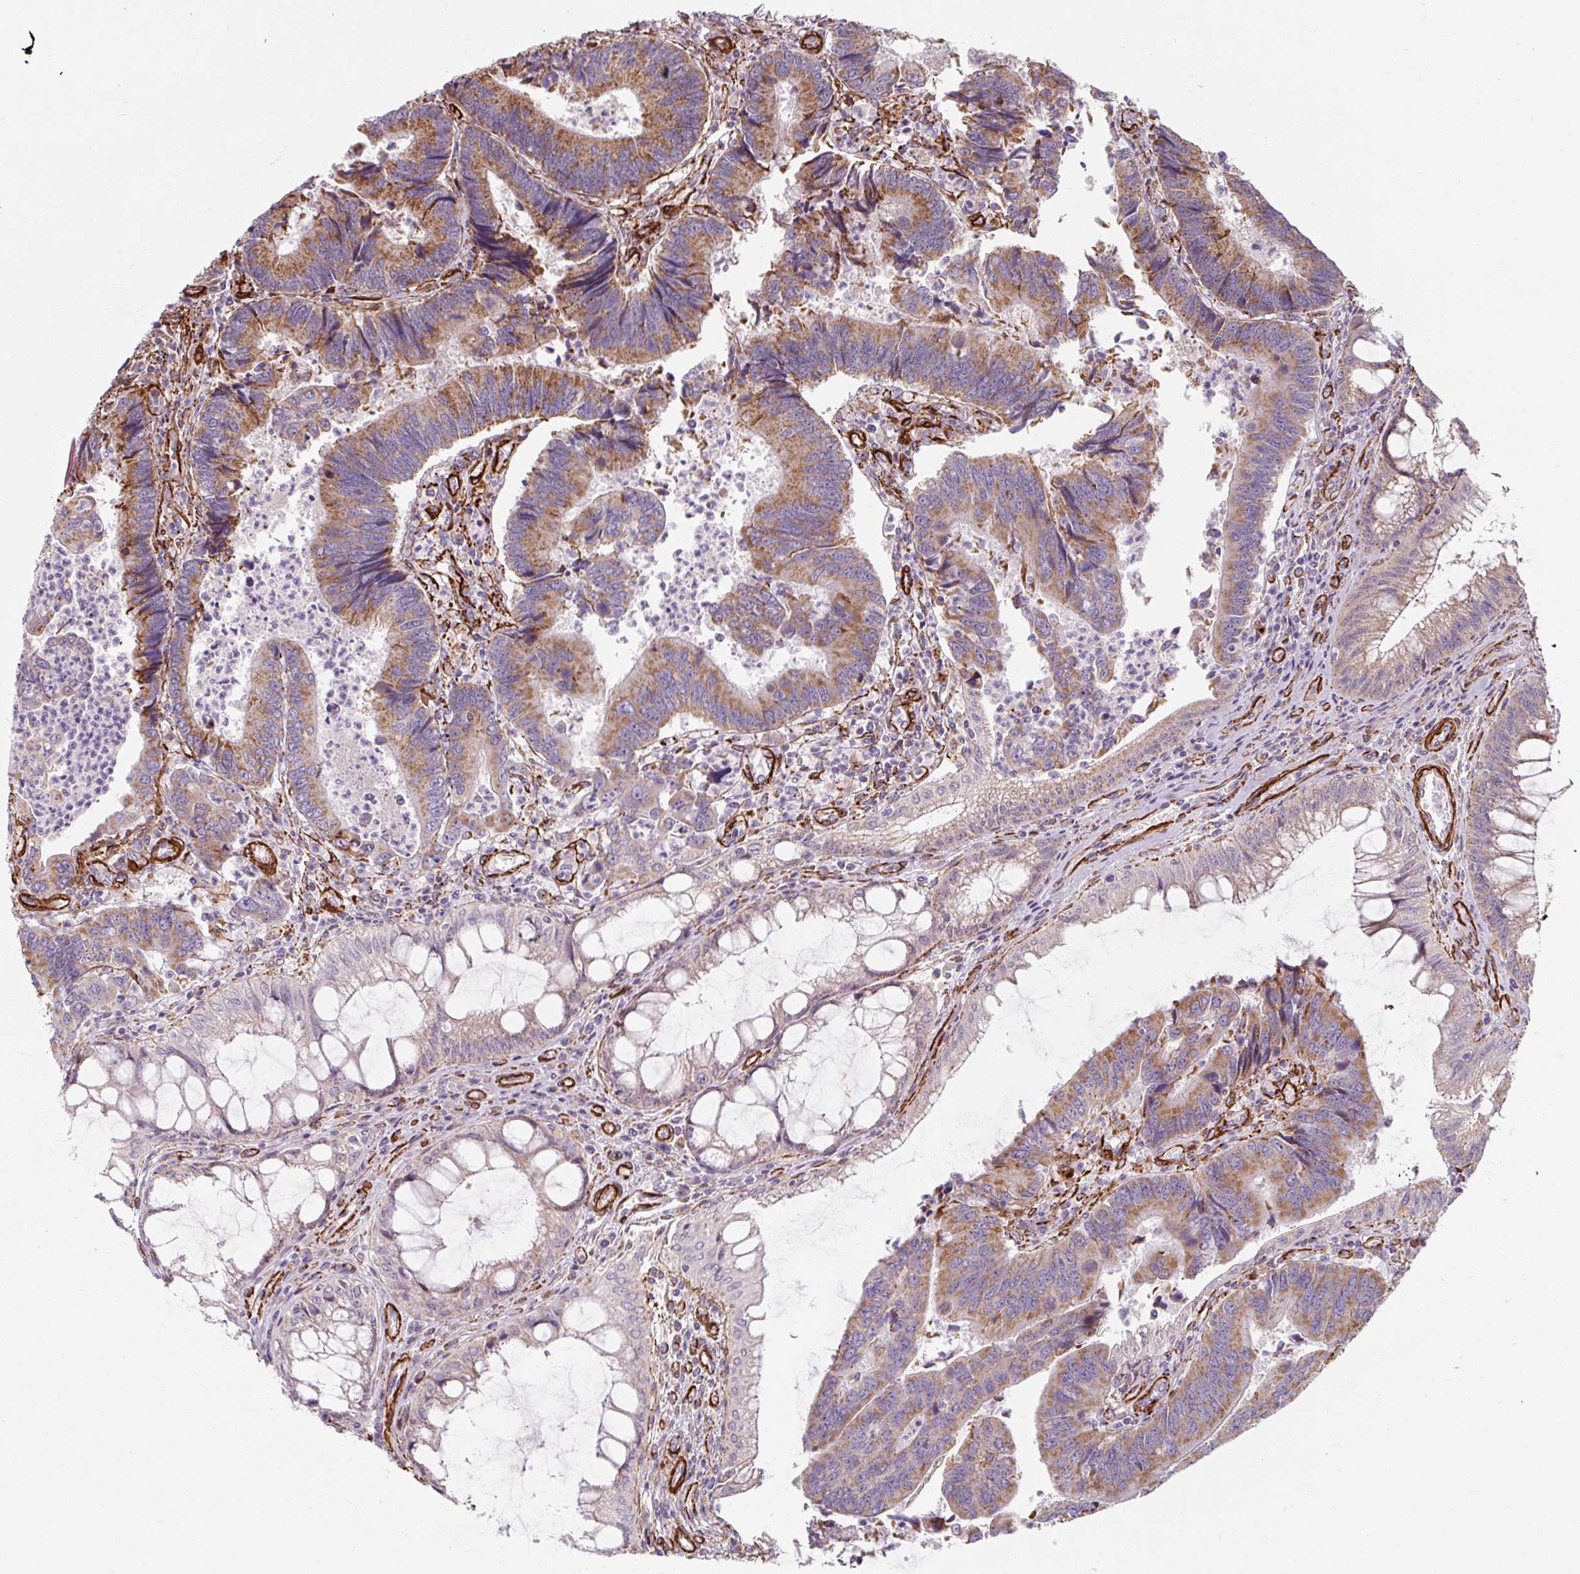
{"staining": {"intensity": "moderate", "quantity": ">75%", "location": "cytoplasmic/membranous"}, "tissue": "colorectal cancer", "cell_type": "Tumor cells", "image_type": "cancer", "snomed": [{"axis": "morphology", "description": "Adenocarcinoma, NOS"}, {"axis": "topography", "description": "Colon"}], "caption": "Tumor cells demonstrate moderate cytoplasmic/membranous positivity in about >75% of cells in colorectal adenocarcinoma.", "gene": "MRPS5", "patient": {"sex": "female", "age": 67}}